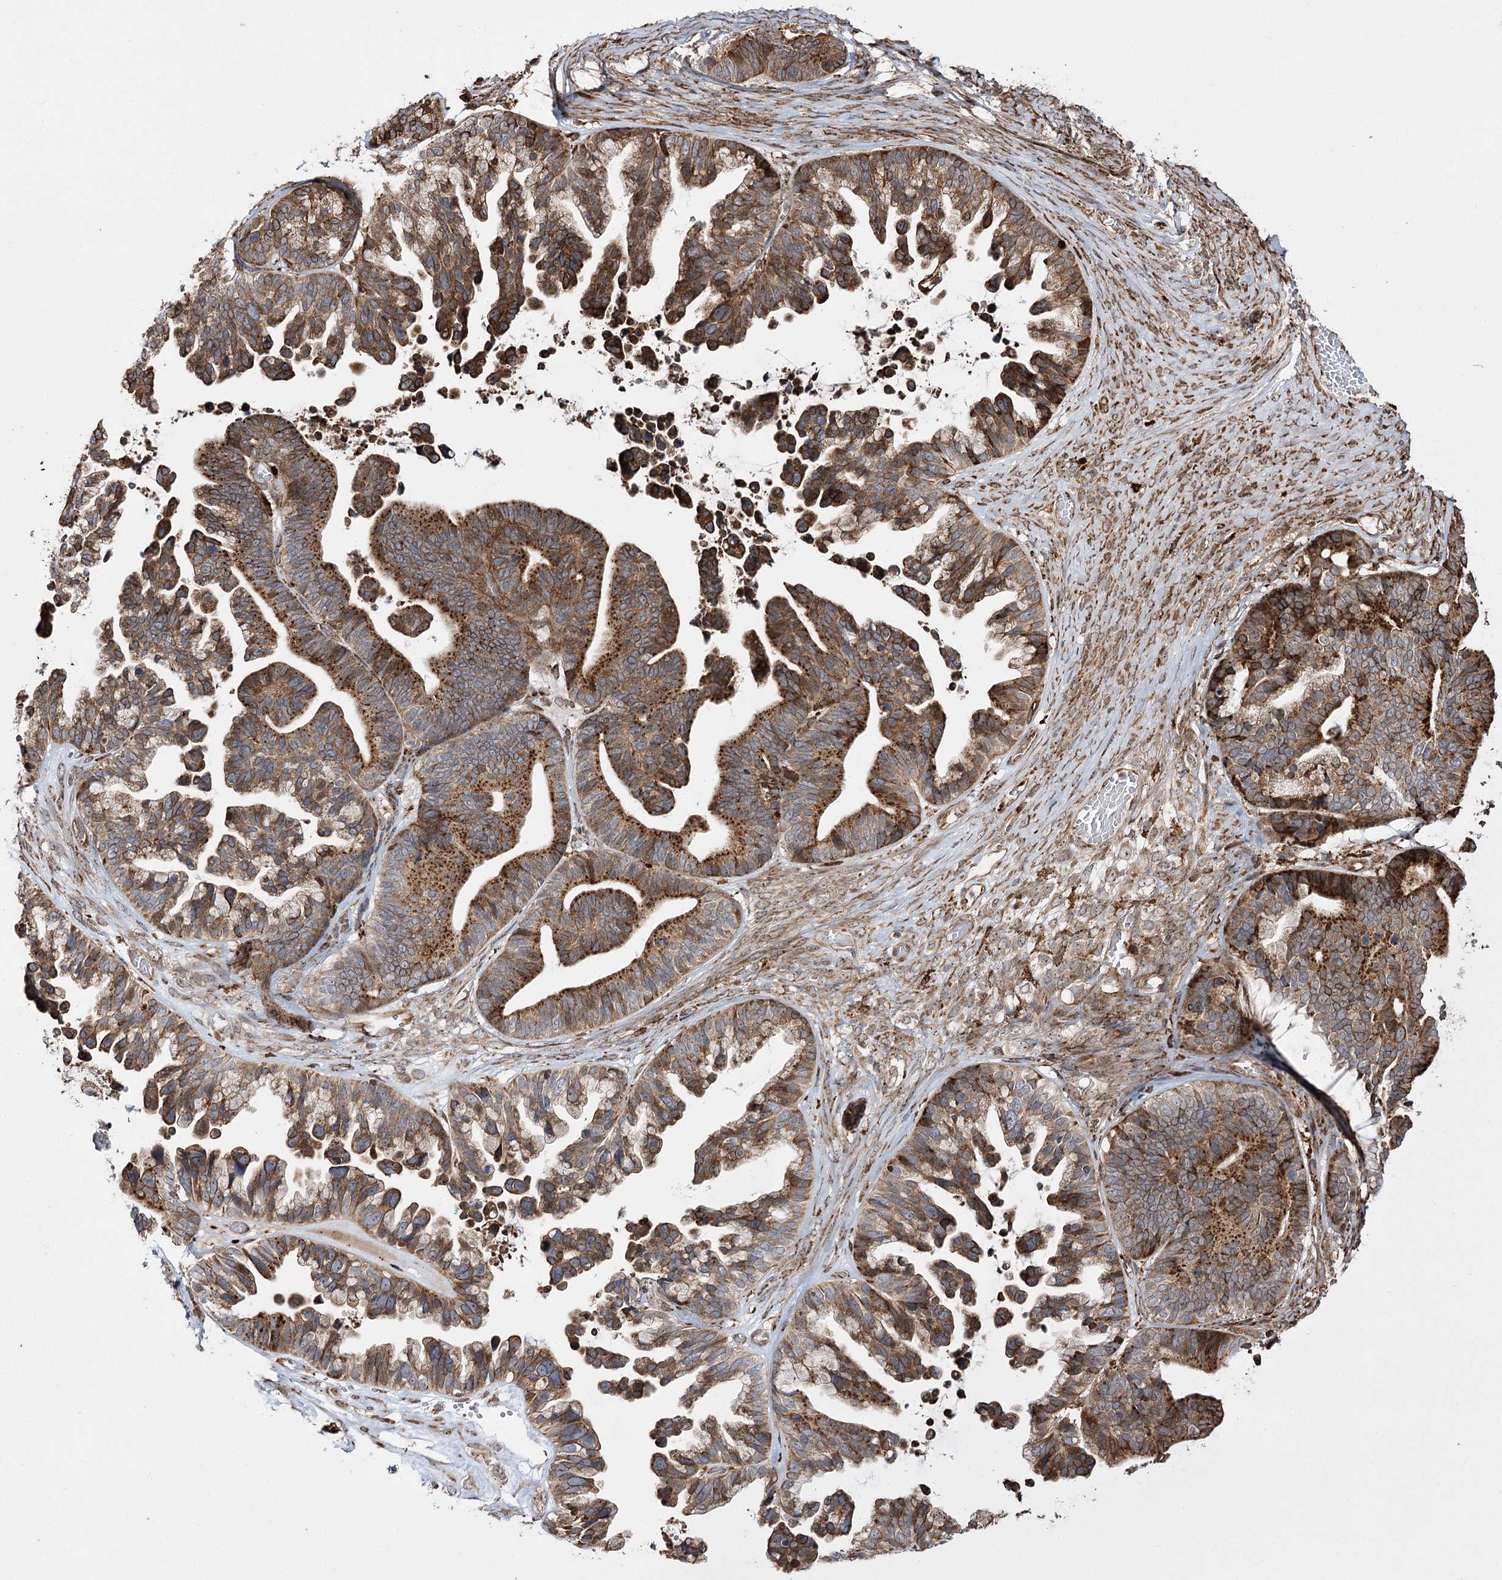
{"staining": {"intensity": "moderate", "quantity": ">75%", "location": "cytoplasmic/membranous"}, "tissue": "ovarian cancer", "cell_type": "Tumor cells", "image_type": "cancer", "snomed": [{"axis": "morphology", "description": "Cystadenocarcinoma, serous, NOS"}, {"axis": "topography", "description": "Ovary"}], "caption": "Ovarian serous cystadenocarcinoma stained with a protein marker shows moderate staining in tumor cells.", "gene": "FANCL", "patient": {"sex": "female", "age": 56}}